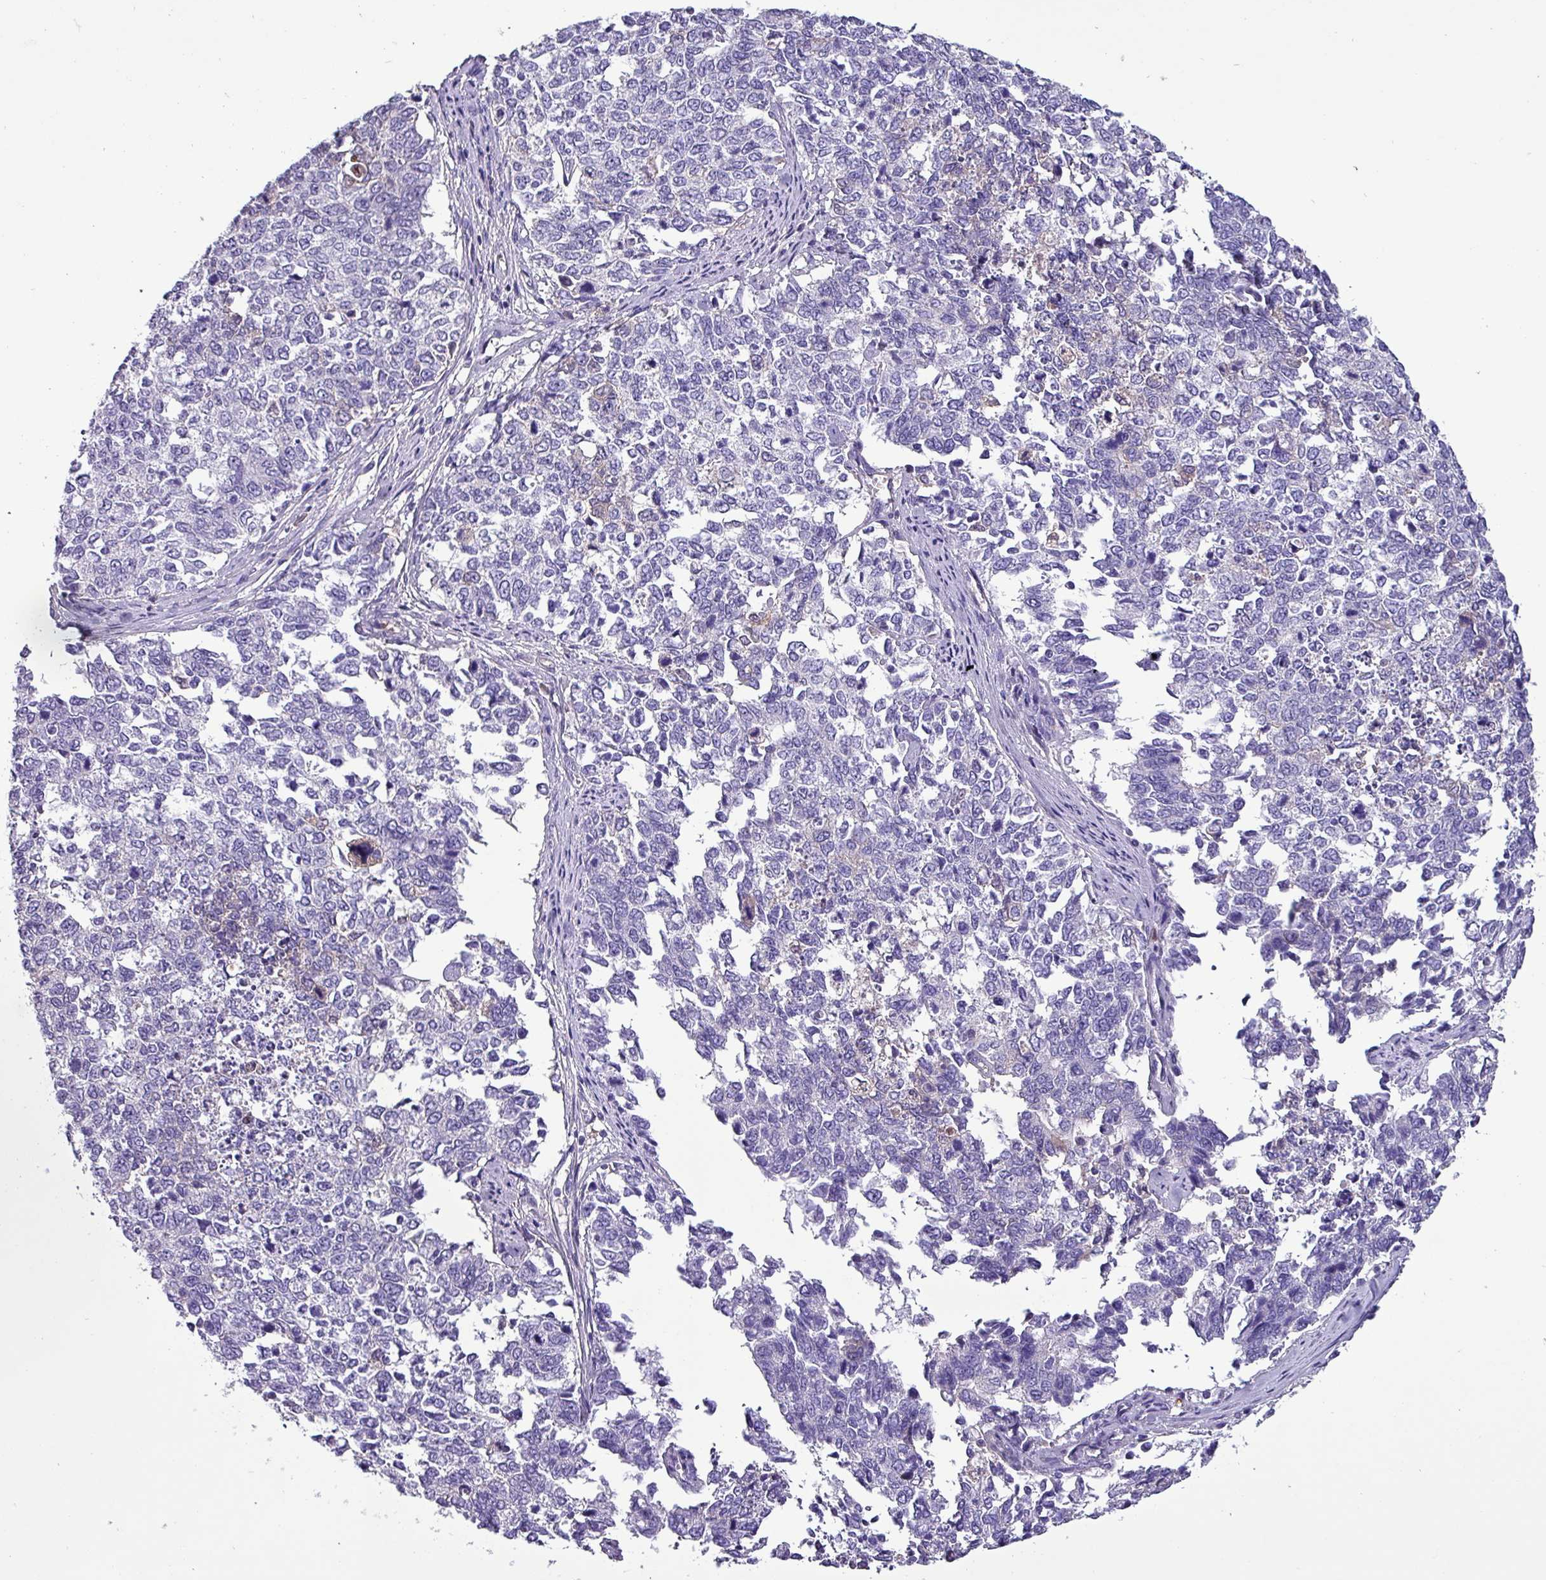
{"staining": {"intensity": "negative", "quantity": "none", "location": "none"}, "tissue": "cervical cancer", "cell_type": "Tumor cells", "image_type": "cancer", "snomed": [{"axis": "morphology", "description": "Squamous cell carcinoma, NOS"}, {"axis": "topography", "description": "Cervix"}], "caption": "A micrograph of cervical cancer (squamous cell carcinoma) stained for a protein reveals no brown staining in tumor cells.", "gene": "HP", "patient": {"sex": "female", "age": 63}}